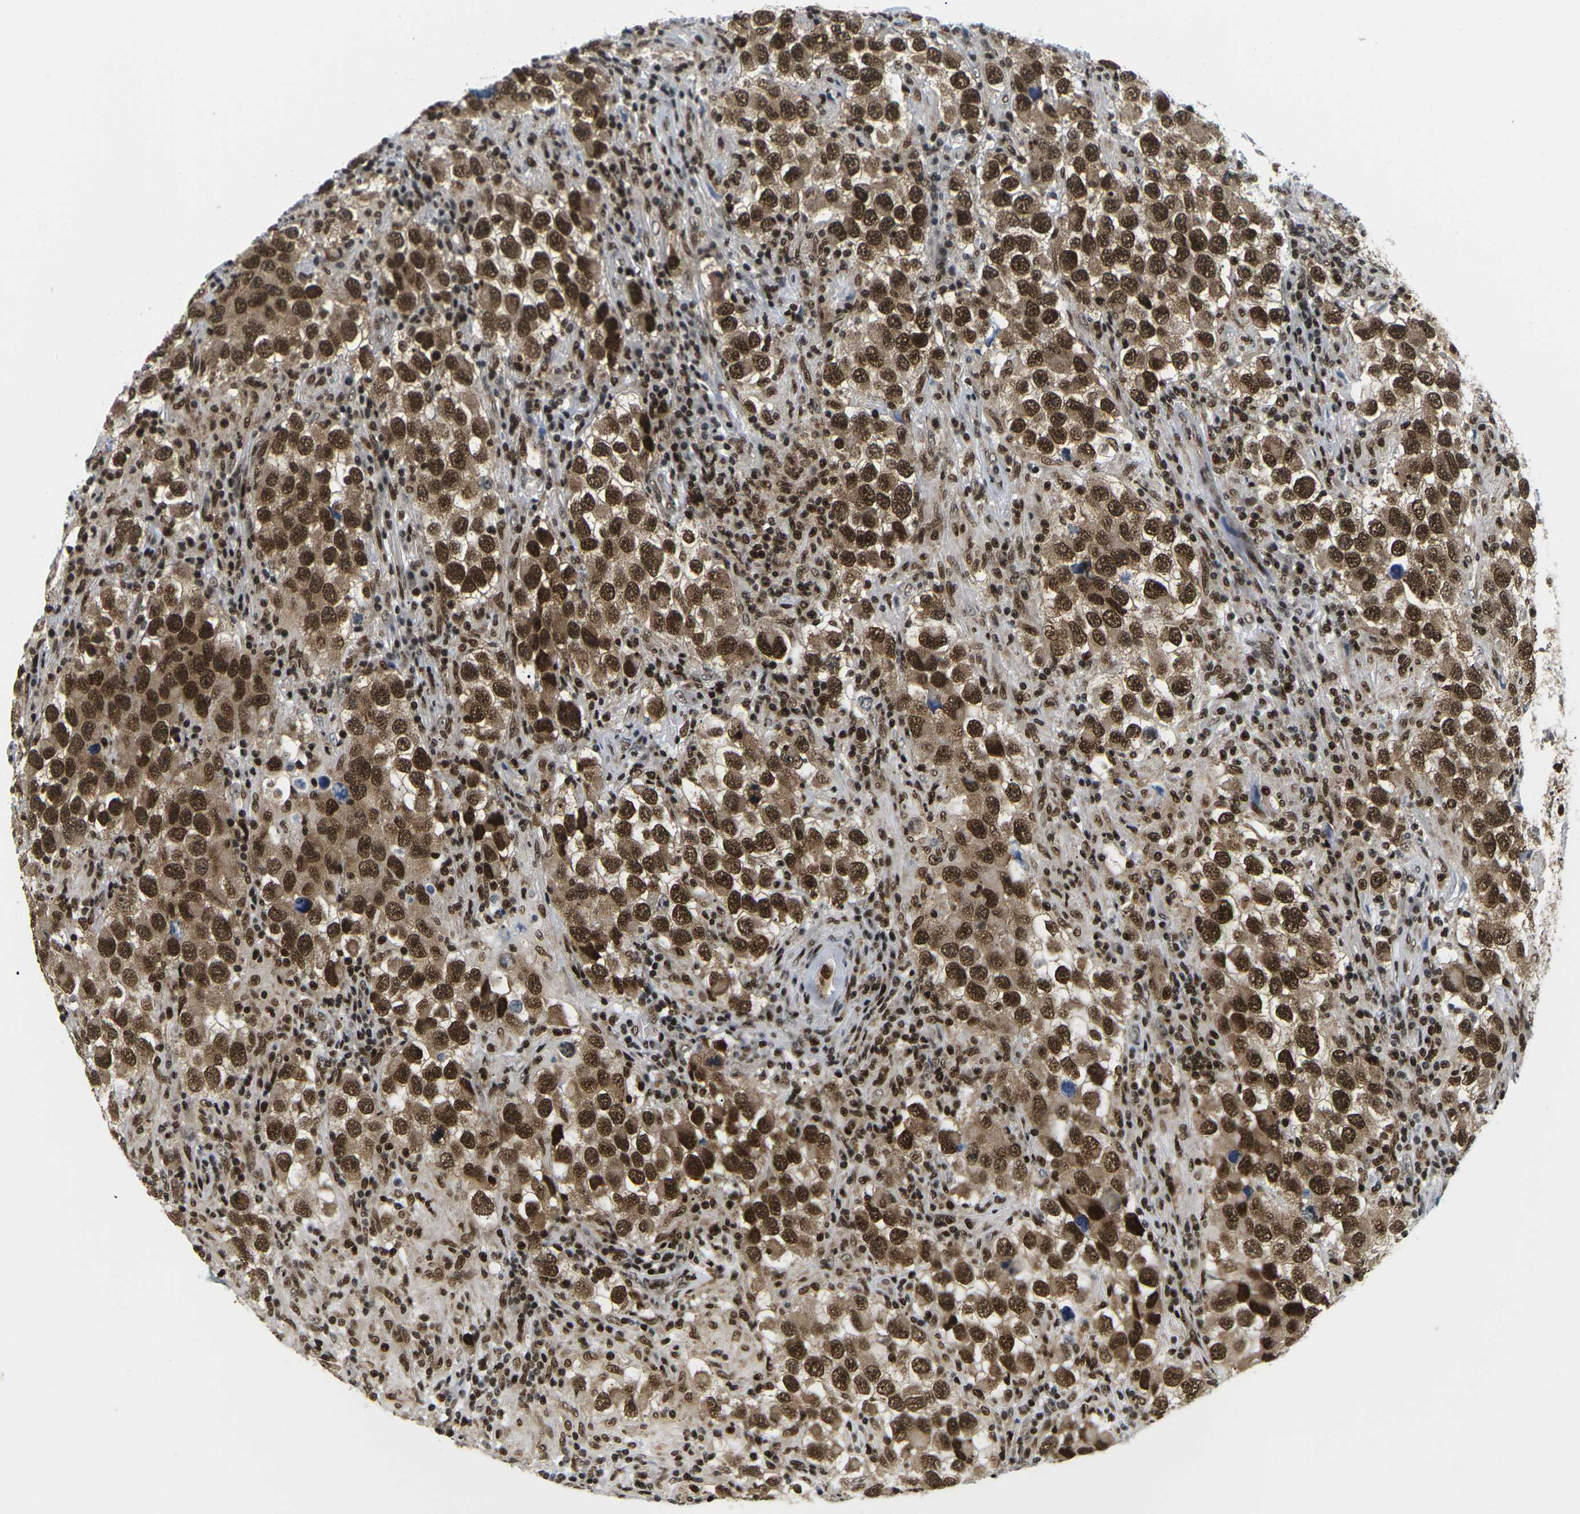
{"staining": {"intensity": "strong", "quantity": ">75%", "location": "cytoplasmic/membranous,nuclear"}, "tissue": "testis cancer", "cell_type": "Tumor cells", "image_type": "cancer", "snomed": [{"axis": "morphology", "description": "Carcinoma, Embryonal, NOS"}, {"axis": "topography", "description": "Testis"}], "caption": "Embryonal carcinoma (testis) stained with DAB (3,3'-diaminobenzidine) immunohistochemistry reveals high levels of strong cytoplasmic/membranous and nuclear staining in approximately >75% of tumor cells. (DAB (3,3'-diaminobenzidine) IHC with brightfield microscopy, high magnification).", "gene": "CELF1", "patient": {"sex": "male", "age": 21}}